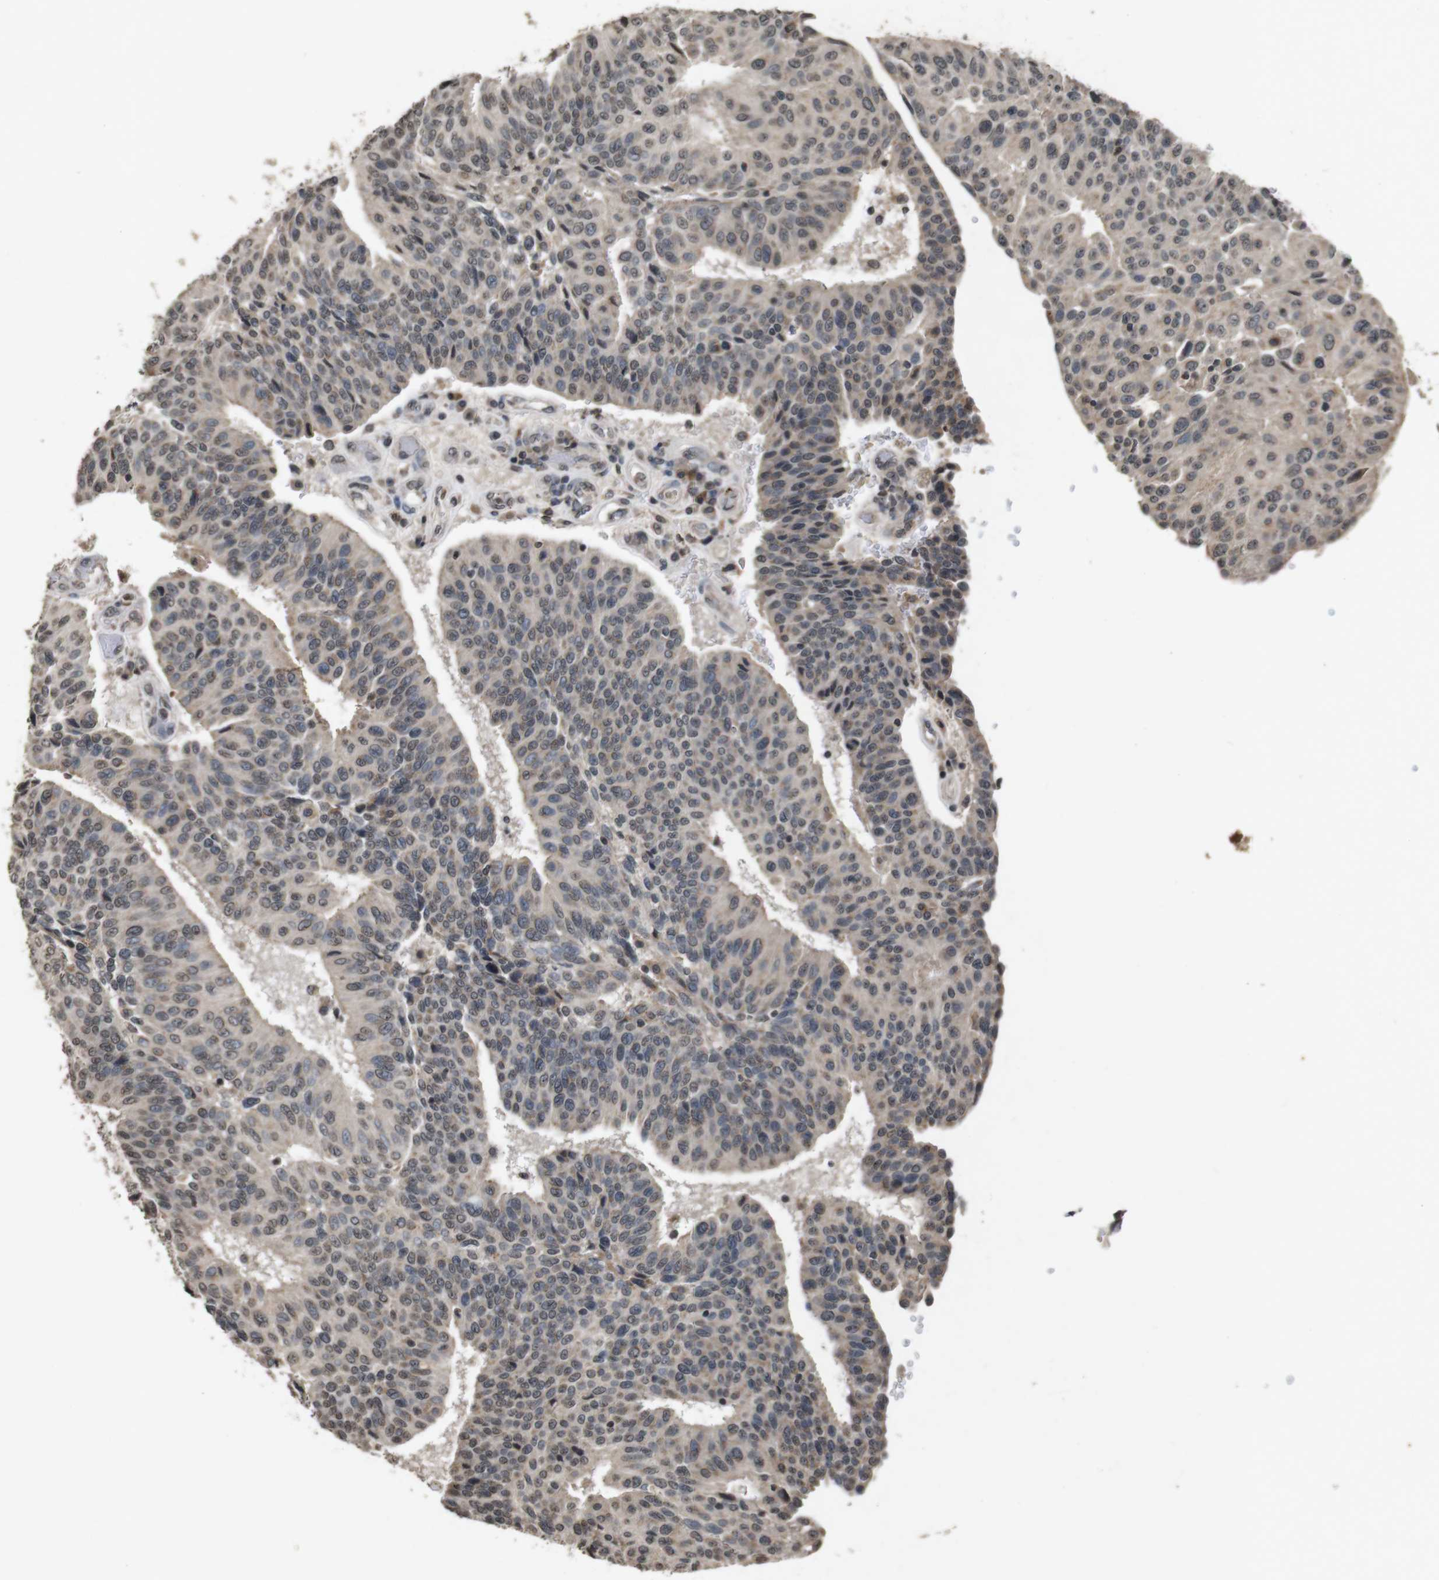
{"staining": {"intensity": "weak", "quantity": ">75%", "location": "cytoplasmic/membranous,nuclear"}, "tissue": "urothelial cancer", "cell_type": "Tumor cells", "image_type": "cancer", "snomed": [{"axis": "morphology", "description": "Urothelial carcinoma, High grade"}, {"axis": "topography", "description": "Urinary bladder"}], "caption": "Immunohistochemistry histopathology image of urothelial carcinoma (high-grade) stained for a protein (brown), which shows low levels of weak cytoplasmic/membranous and nuclear expression in about >75% of tumor cells.", "gene": "SORL1", "patient": {"sex": "male", "age": 66}}